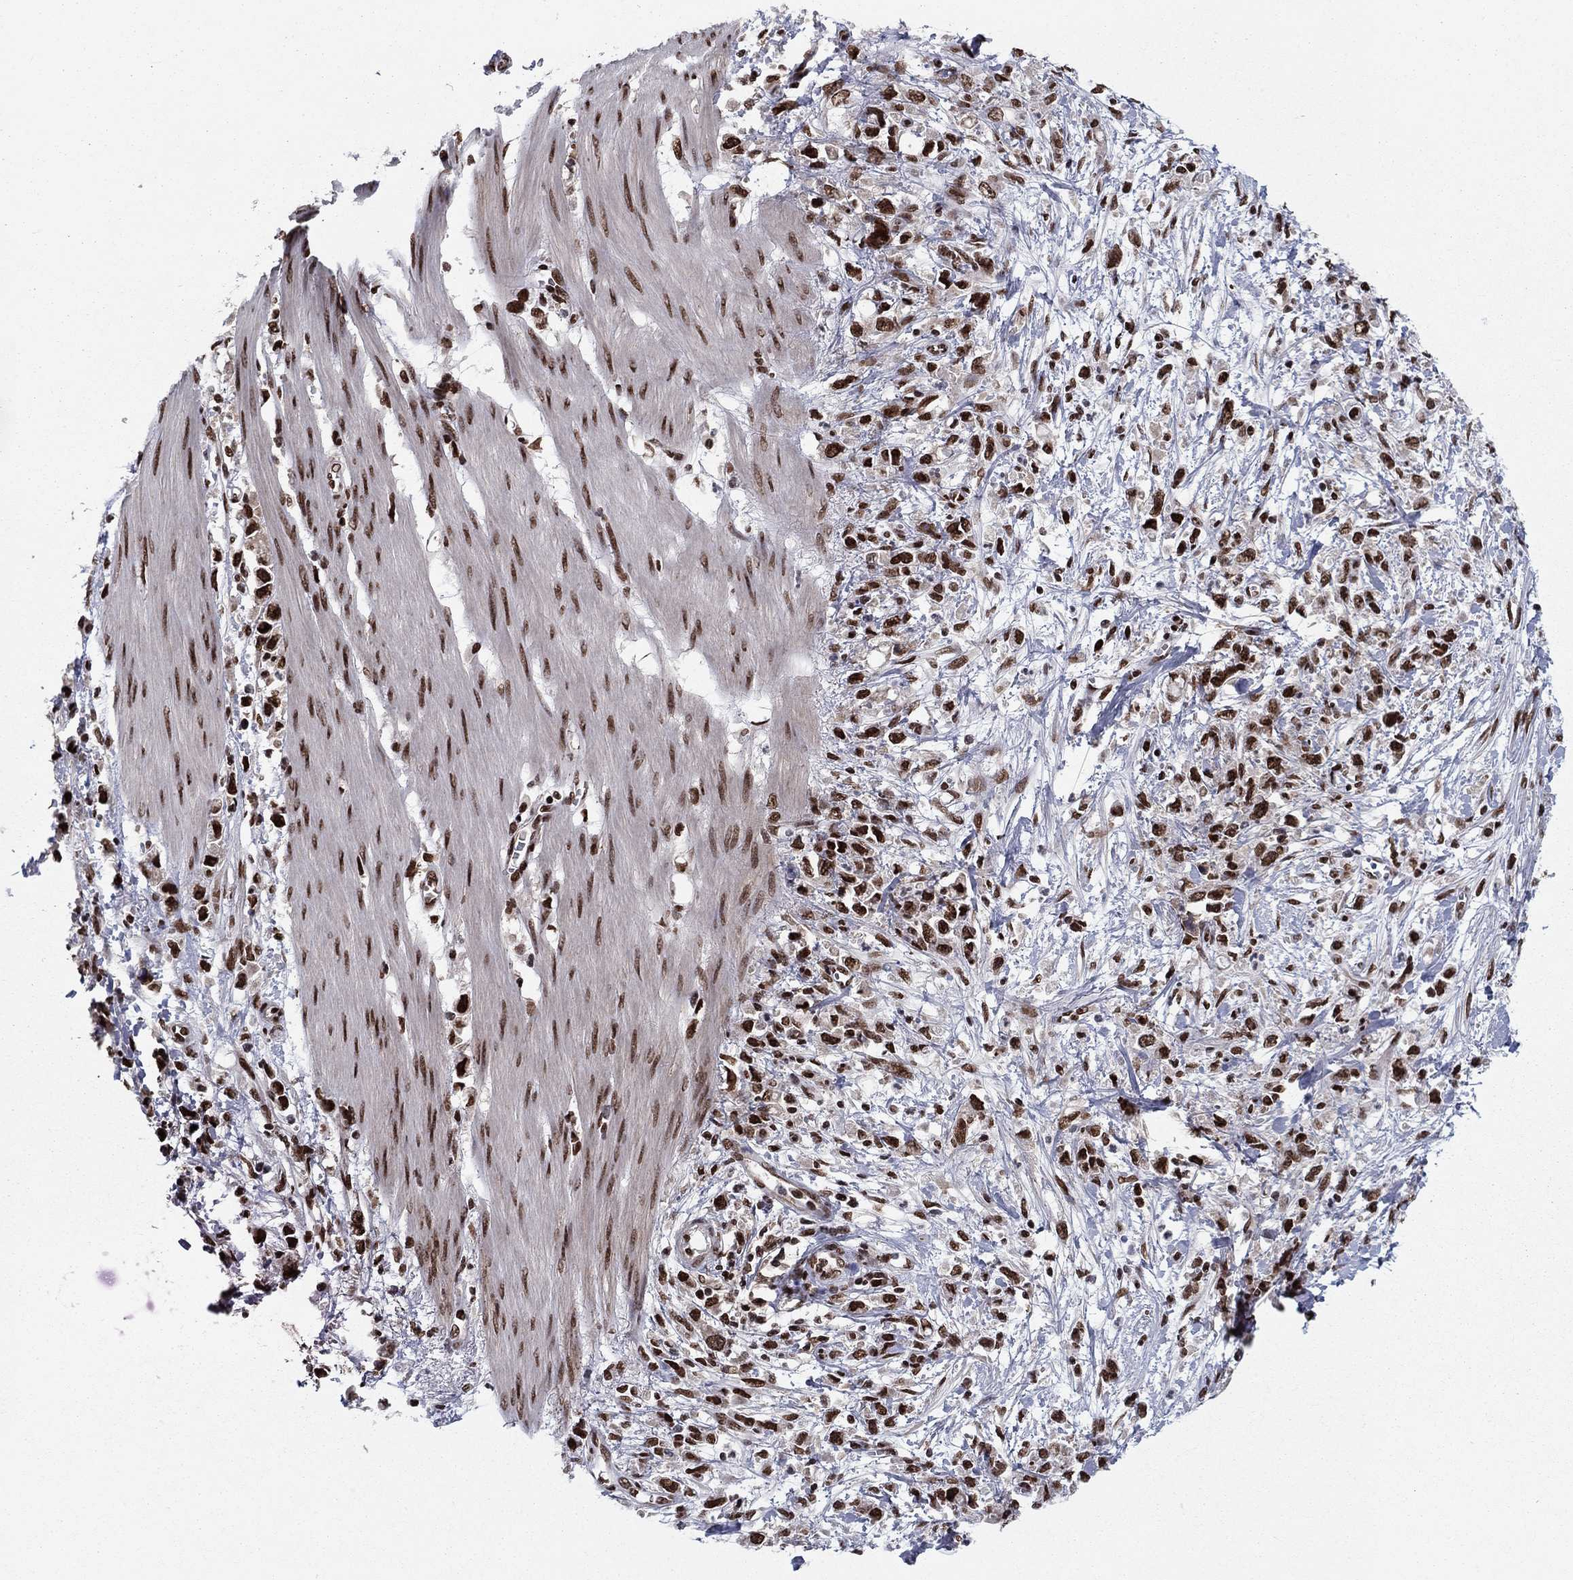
{"staining": {"intensity": "strong", "quantity": ">75%", "location": "nuclear"}, "tissue": "stomach cancer", "cell_type": "Tumor cells", "image_type": "cancer", "snomed": [{"axis": "morphology", "description": "Adenocarcinoma, NOS"}, {"axis": "topography", "description": "Stomach"}], "caption": "Stomach cancer stained for a protein displays strong nuclear positivity in tumor cells.", "gene": "USP54", "patient": {"sex": "female", "age": 59}}